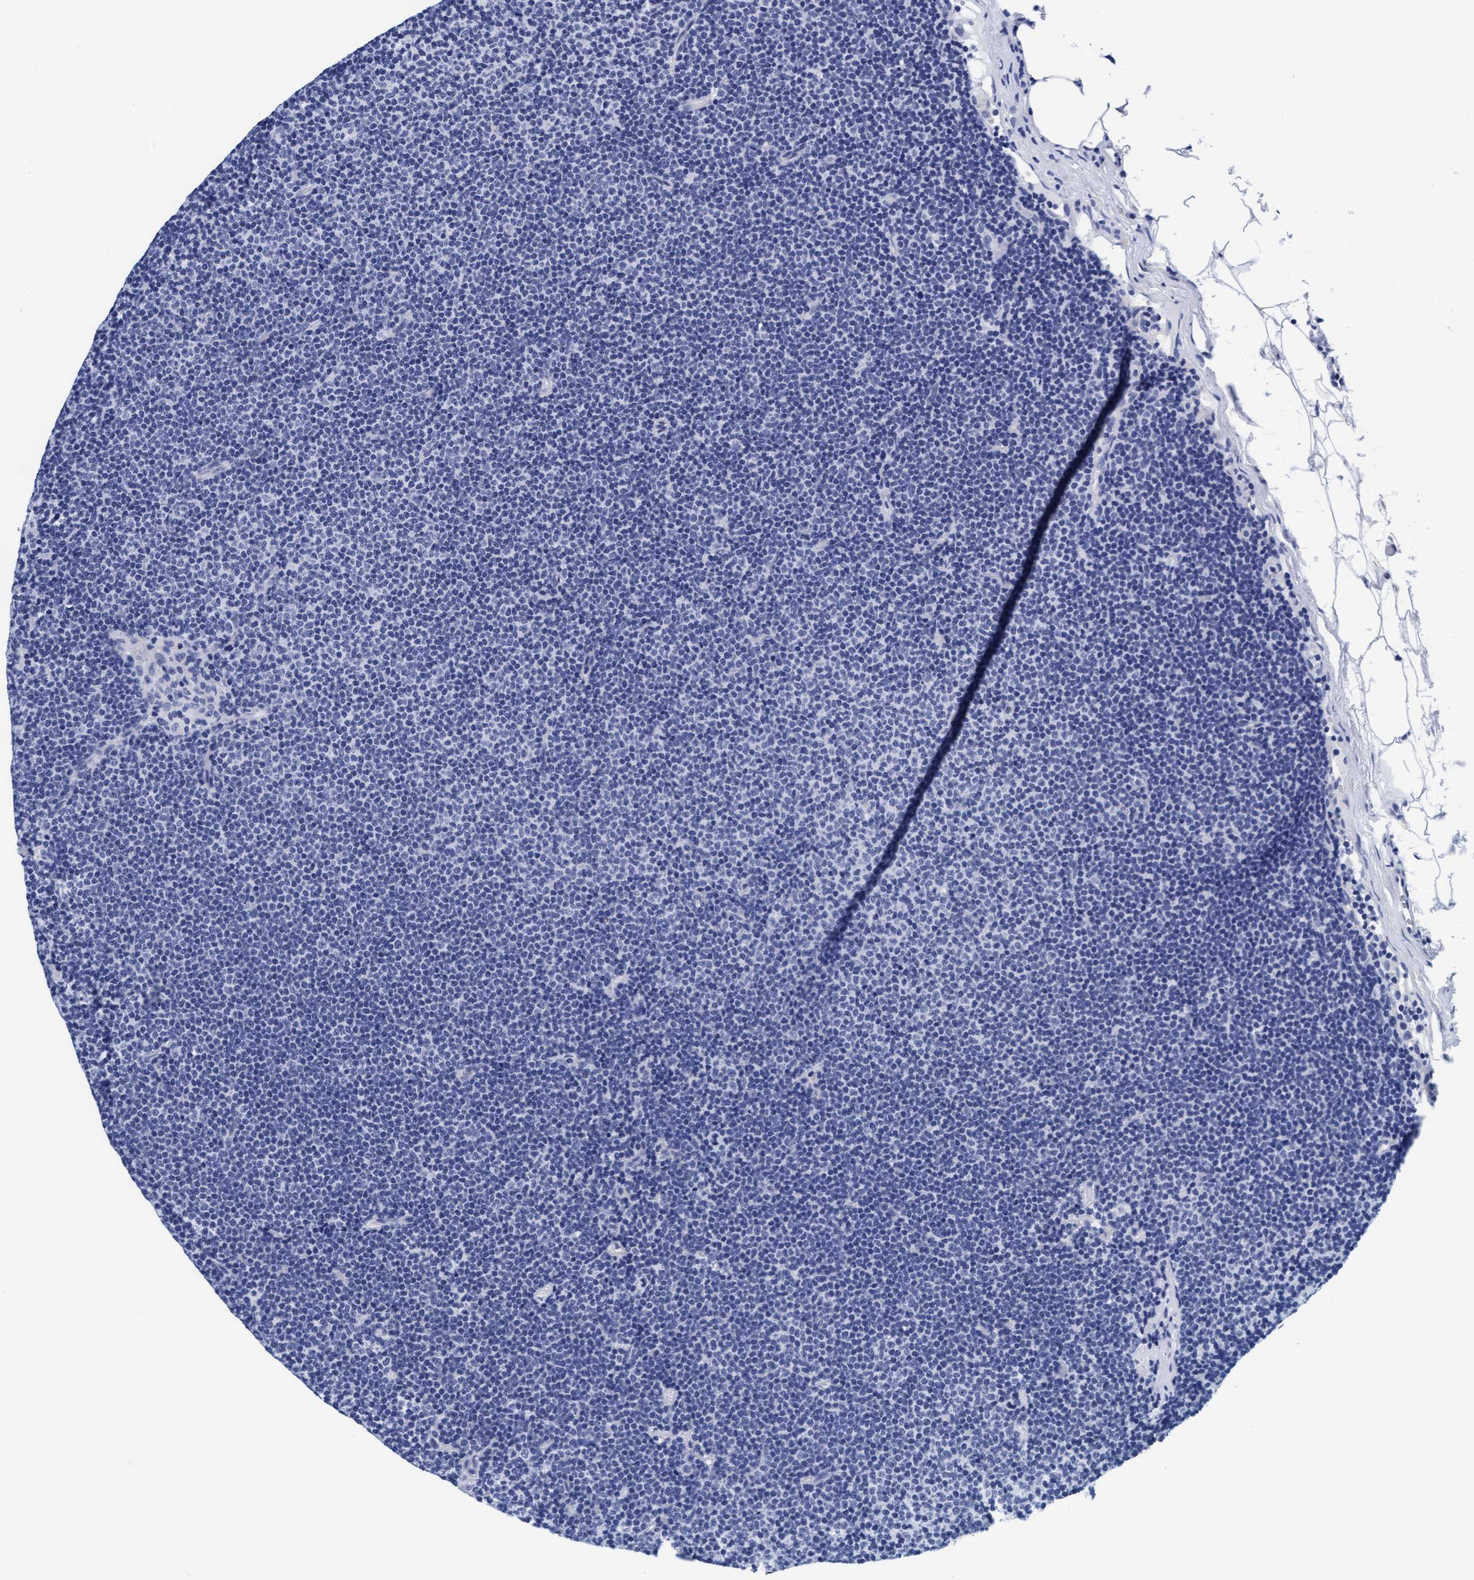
{"staining": {"intensity": "negative", "quantity": "none", "location": "none"}, "tissue": "lymphoma", "cell_type": "Tumor cells", "image_type": "cancer", "snomed": [{"axis": "morphology", "description": "Malignant lymphoma, non-Hodgkin's type, Low grade"}, {"axis": "topography", "description": "Lymph node"}], "caption": "Immunohistochemical staining of human lymphoma exhibits no significant staining in tumor cells. (DAB (3,3'-diaminobenzidine) IHC with hematoxylin counter stain).", "gene": "ARSG", "patient": {"sex": "female", "age": 53}}